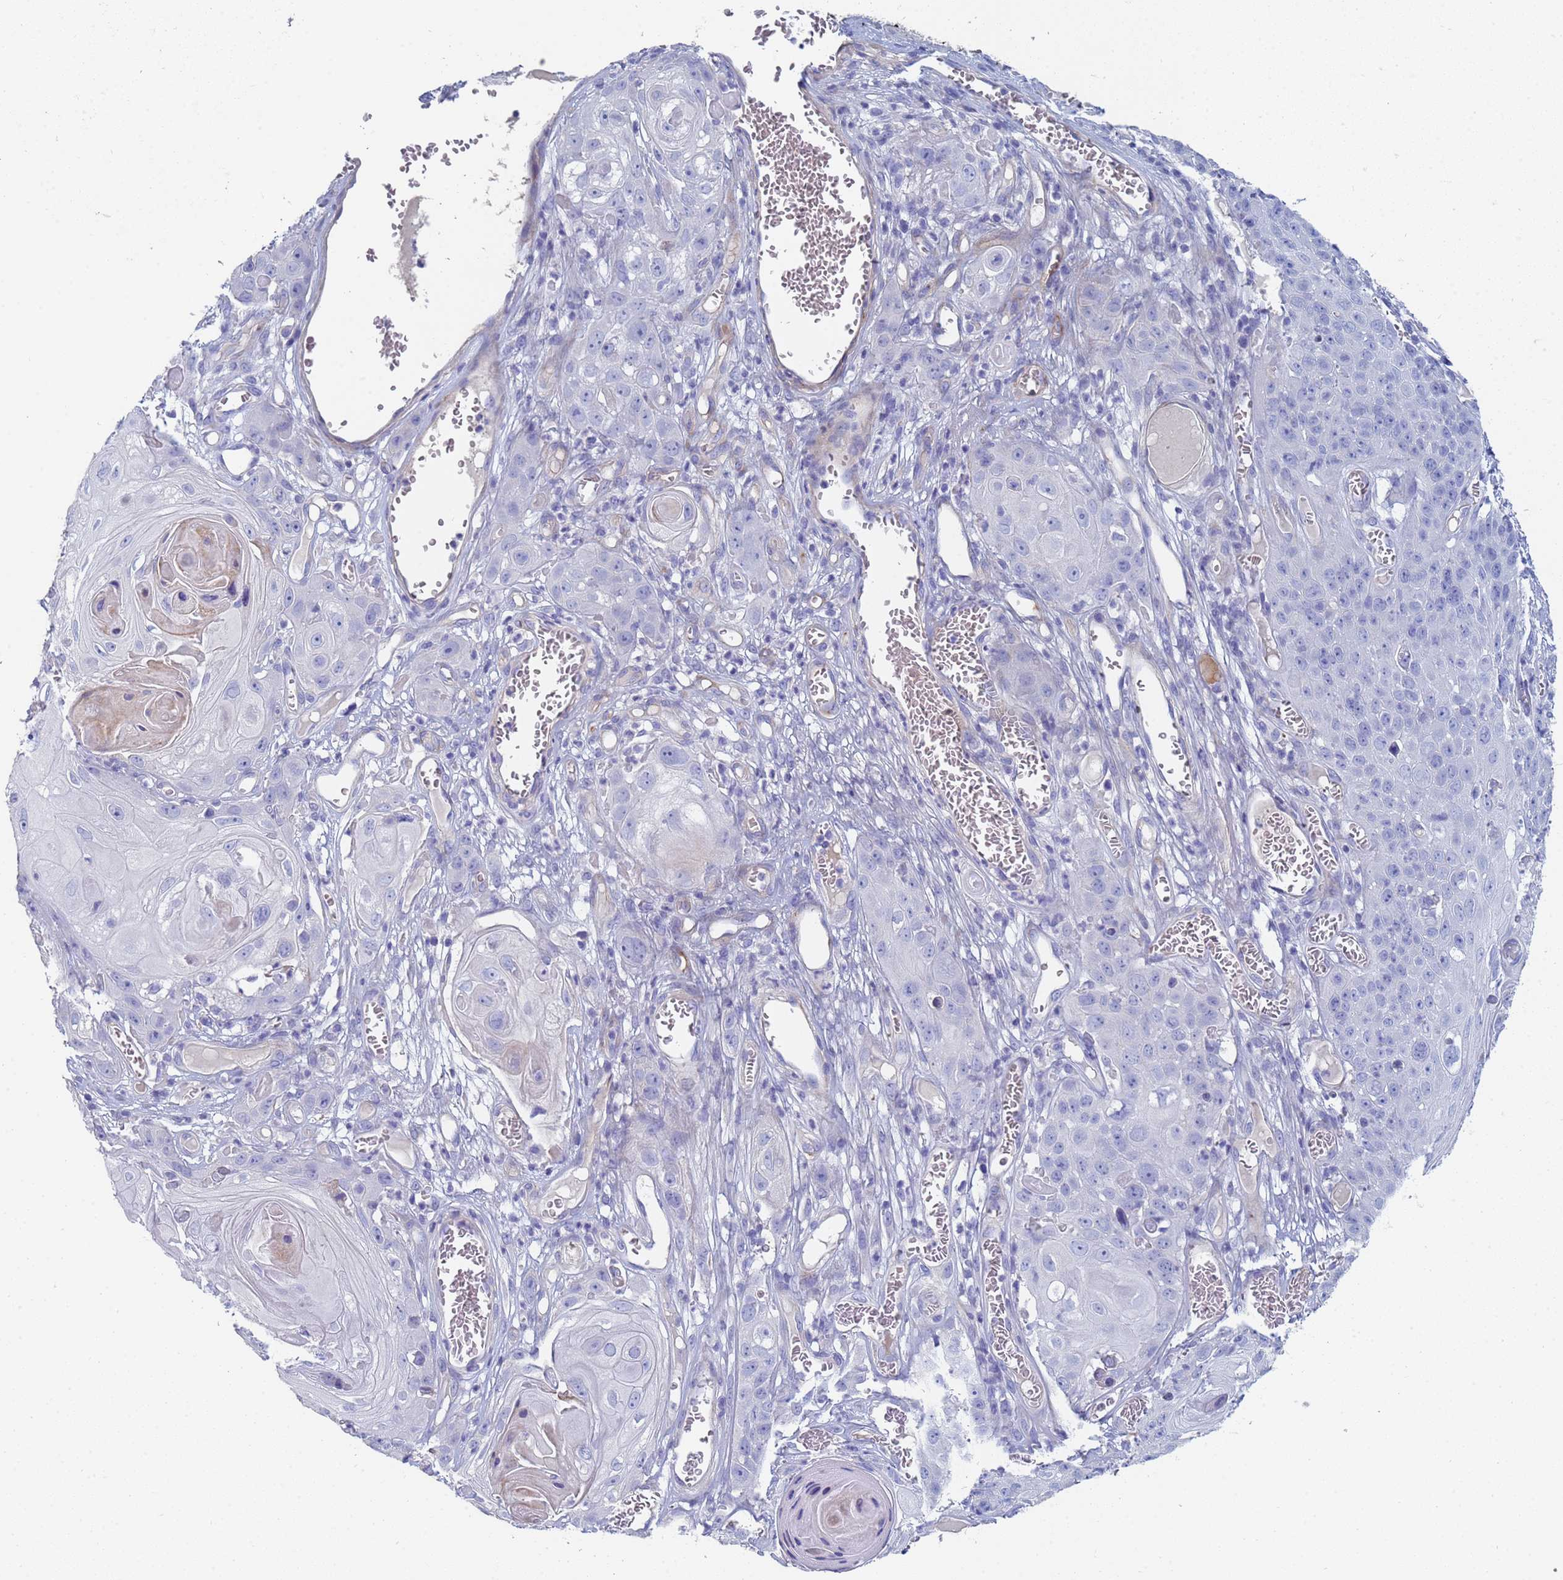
{"staining": {"intensity": "negative", "quantity": "none", "location": "none"}, "tissue": "skin cancer", "cell_type": "Tumor cells", "image_type": "cancer", "snomed": [{"axis": "morphology", "description": "Squamous cell carcinoma, NOS"}, {"axis": "topography", "description": "Skin"}], "caption": "An IHC histopathology image of skin cancer is shown. There is no staining in tumor cells of skin cancer. (Brightfield microscopy of DAB (3,3'-diaminobenzidine) immunohistochemistry at high magnification).", "gene": "ABCA8", "patient": {"sex": "male", "age": 55}}